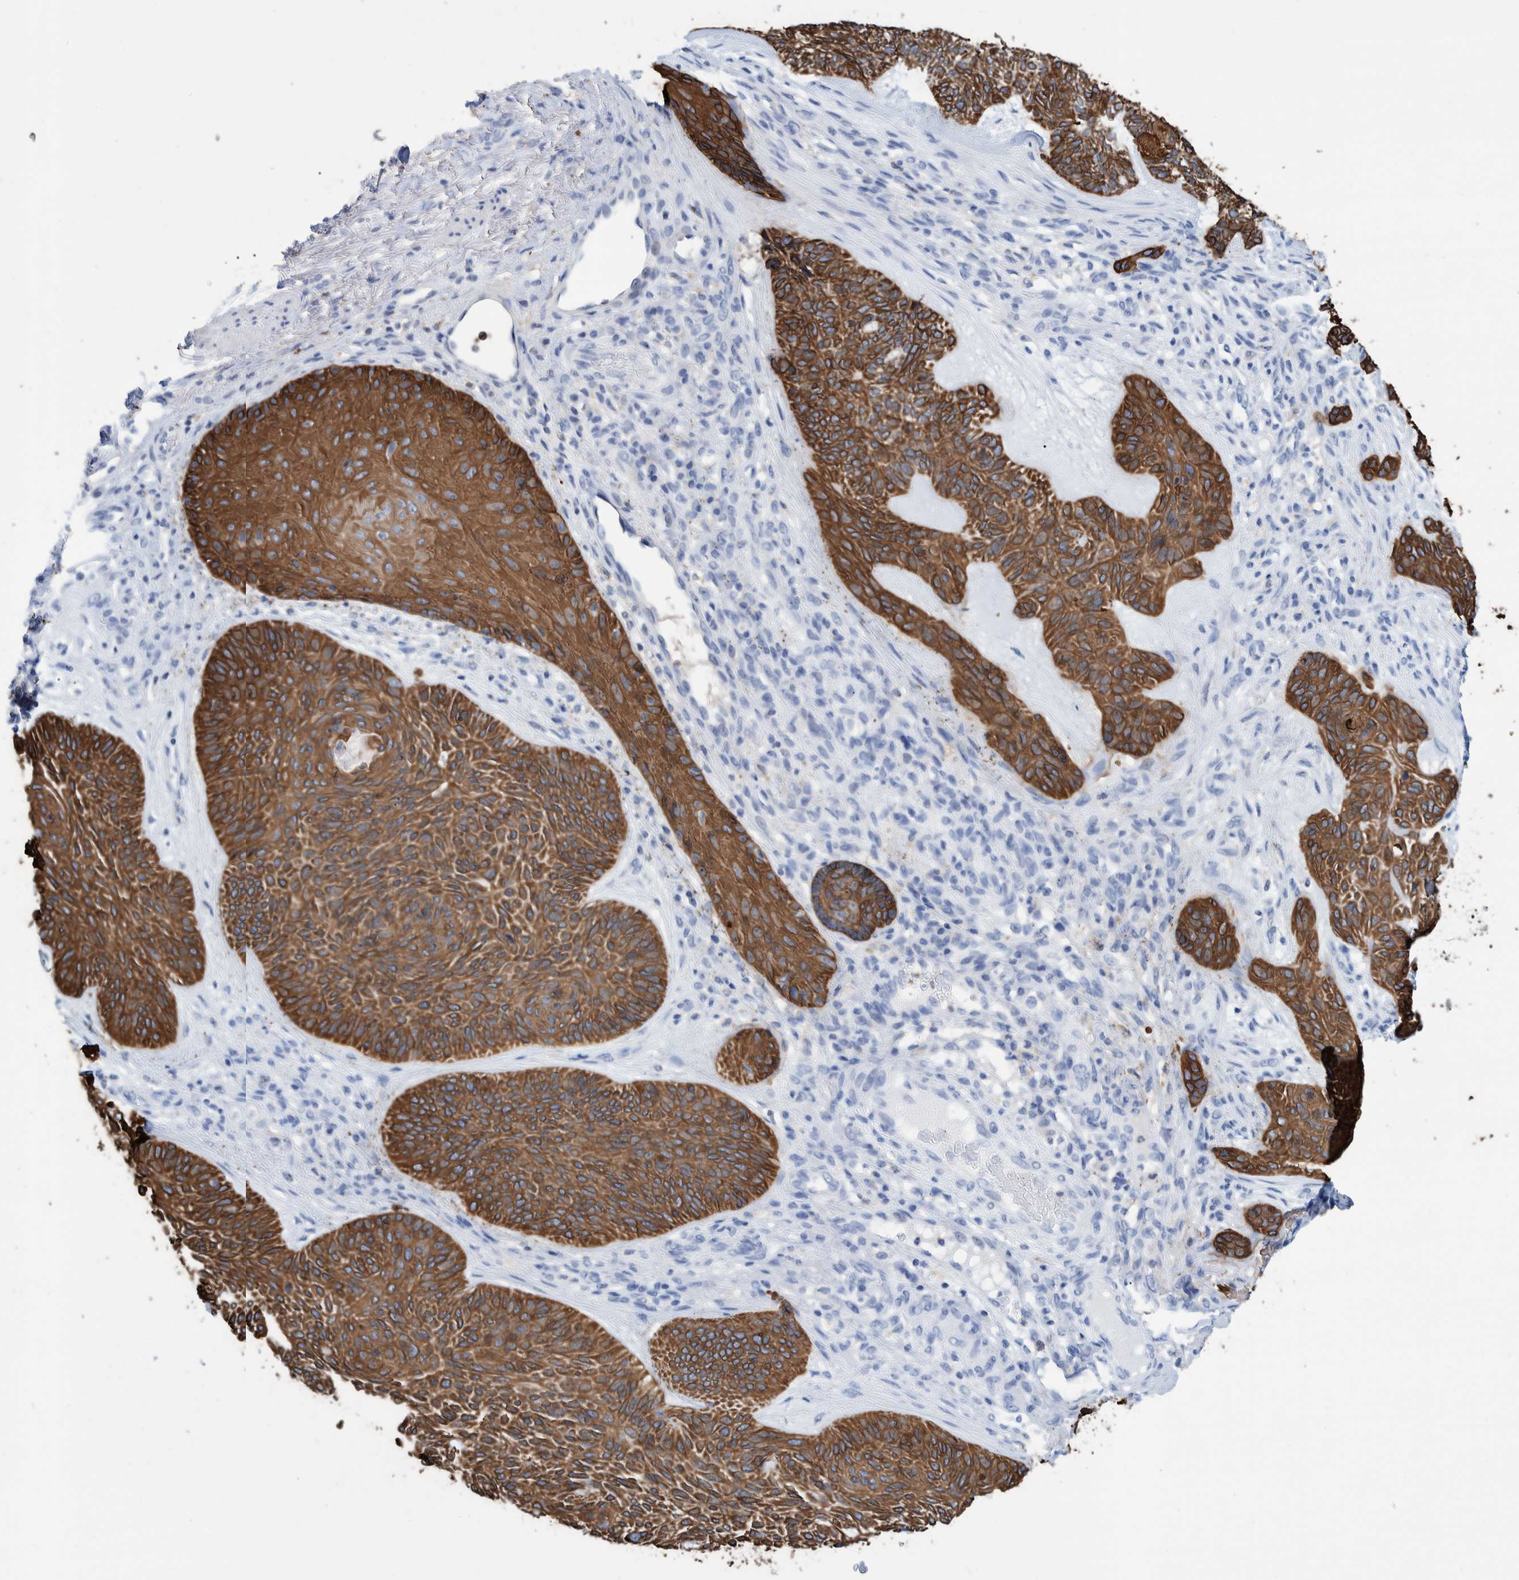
{"staining": {"intensity": "strong", "quantity": ">75%", "location": "cytoplasmic/membranous"}, "tissue": "skin cancer", "cell_type": "Tumor cells", "image_type": "cancer", "snomed": [{"axis": "morphology", "description": "Basal cell carcinoma"}, {"axis": "topography", "description": "Skin"}], "caption": "Immunohistochemical staining of basal cell carcinoma (skin) reveals high levels of strong cytoplasmic/membranous protein staining in about >75% of tumor cells.", "gene": "KRT14", "patient": {"sex": "male", "age": 55}}